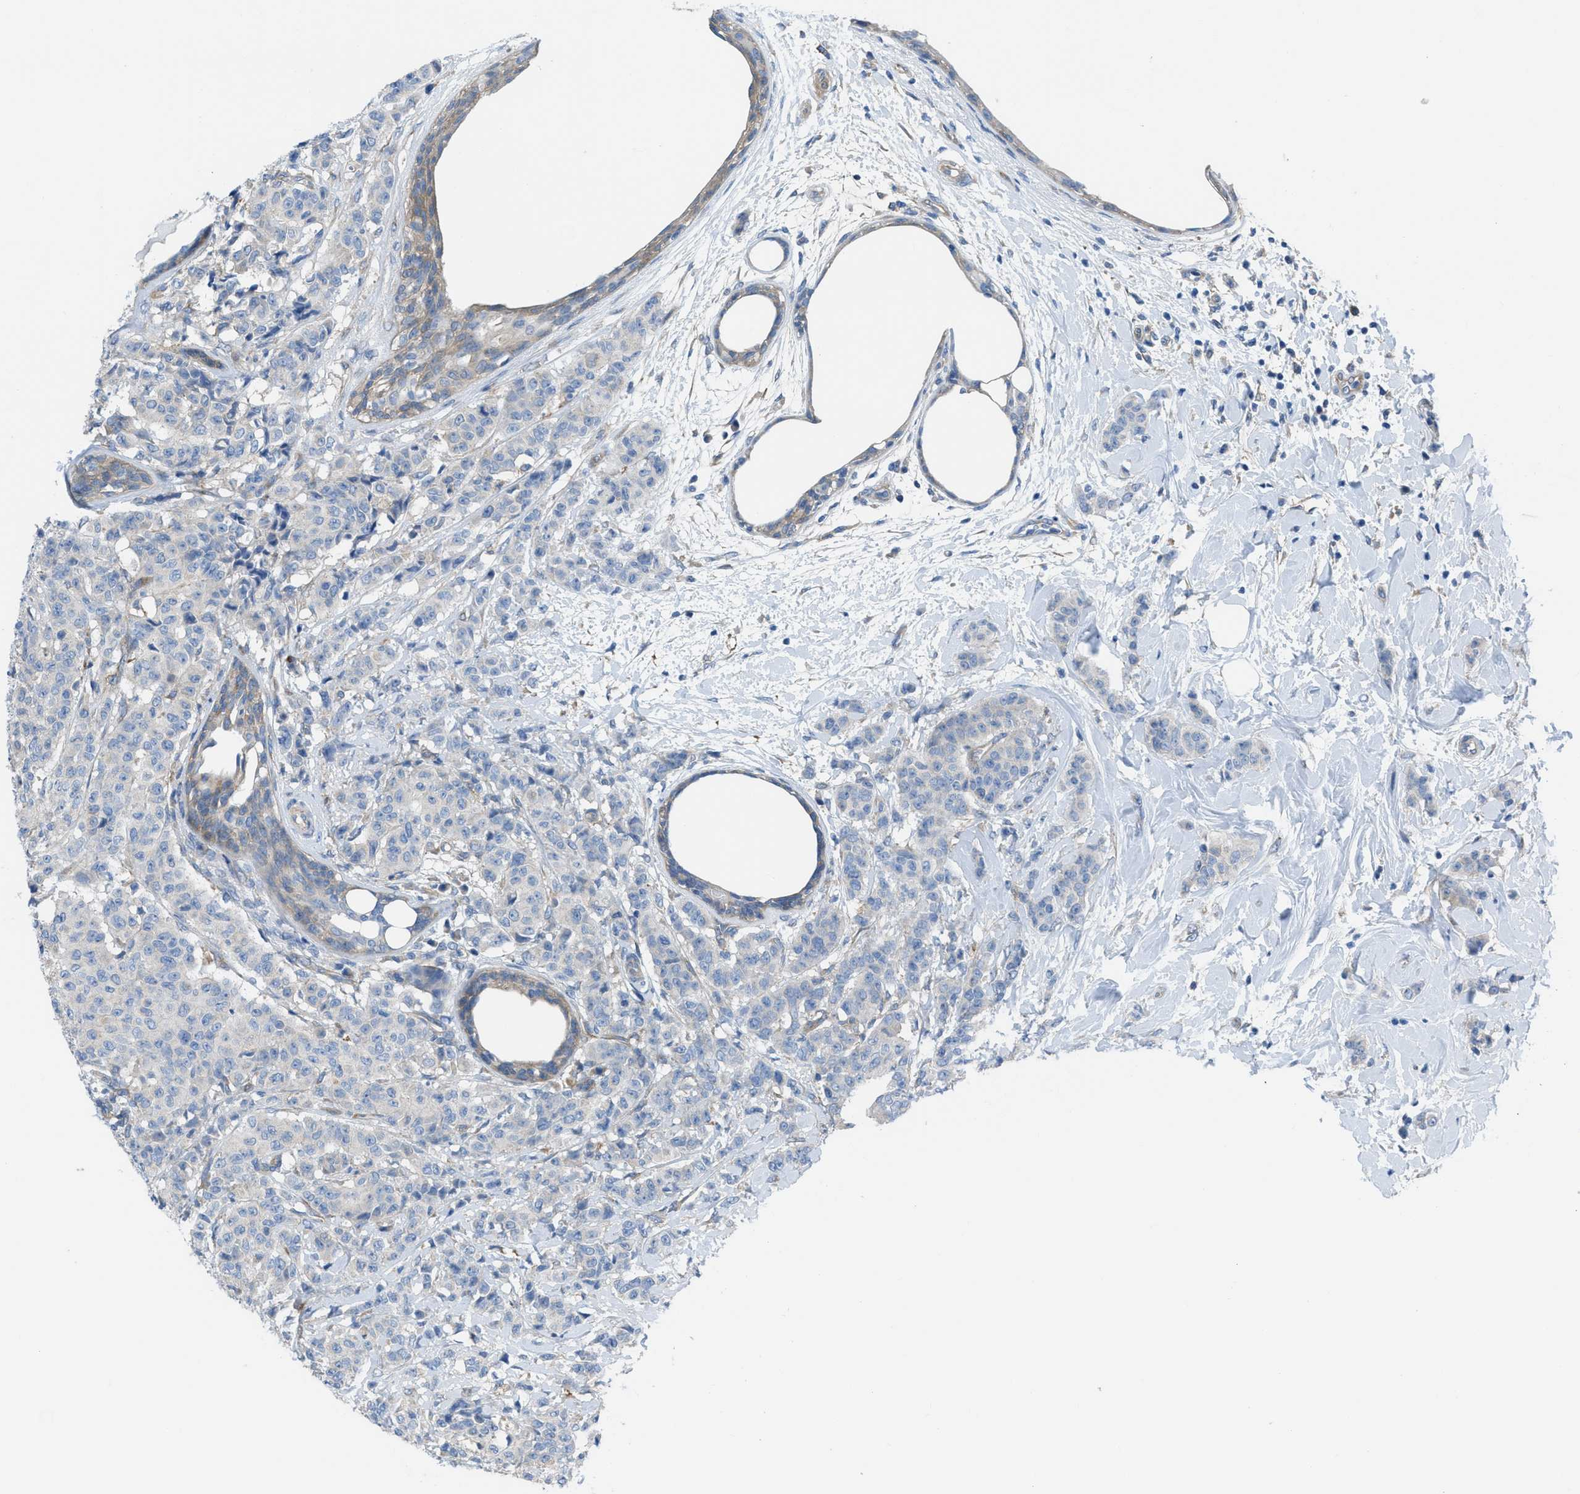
{"staining": {"intensity": "negative", "quantity": "none", "location": "none"}, "tissue": "breast cancer", "cell_type": "Tumor cells", "image_type": "cancer", "snomed": [{"axis": "morphology", "description": "Normal tissue, NOS"}, {"axis": "morphology", "description": "Duct carcinoma"}, {"axis": "topography", "description": "Breast"}], "caption": "An immunohistochemistry photomicrograph of invasive ductal carcinoma (breast) is shown. There is no staining in tumor cells of invasive ductal carcinoma (breast).", "gene": "EGFR", "patient": {"sex": "female", "age": 40}}